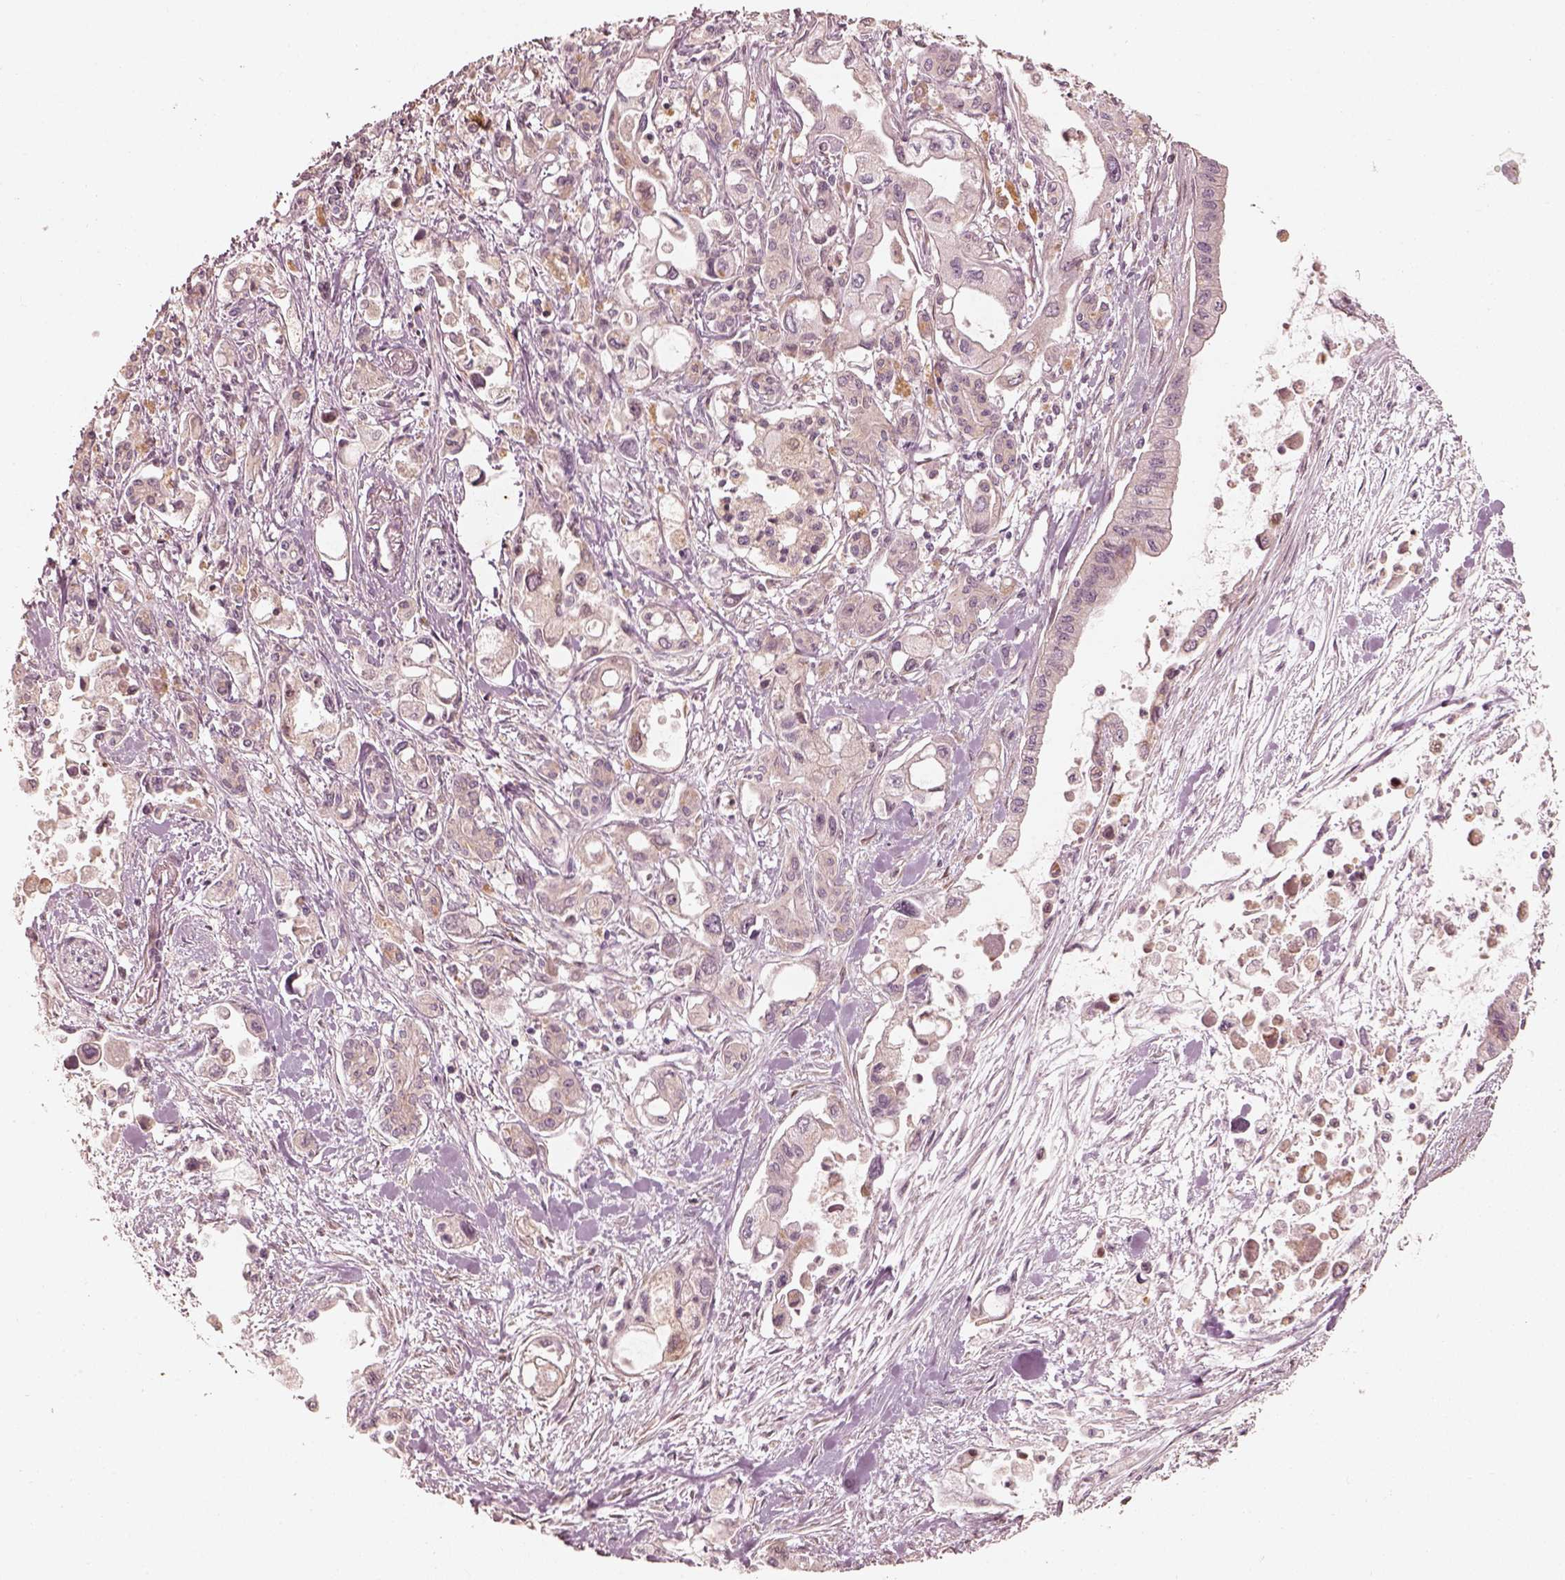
{"staining": {"intensity": "negative", "quantity": "none", "location": "none"}, "tissue": "pancreatic cancer", "cell_type": "Tumor cells", "image_type": "cancer", "snomed": [{"axis": "morphology", "description": "Adenocarcinoma, NOS"}, {"axis": "topography", "description": "Pancreas"}], "caption": "Immunohistochemistry of human adenocarcinoma (pancreatic) exhibits no staining in tumor cells.", "gene": "WLS", "patient": {"sex": "female", "age": 61}}